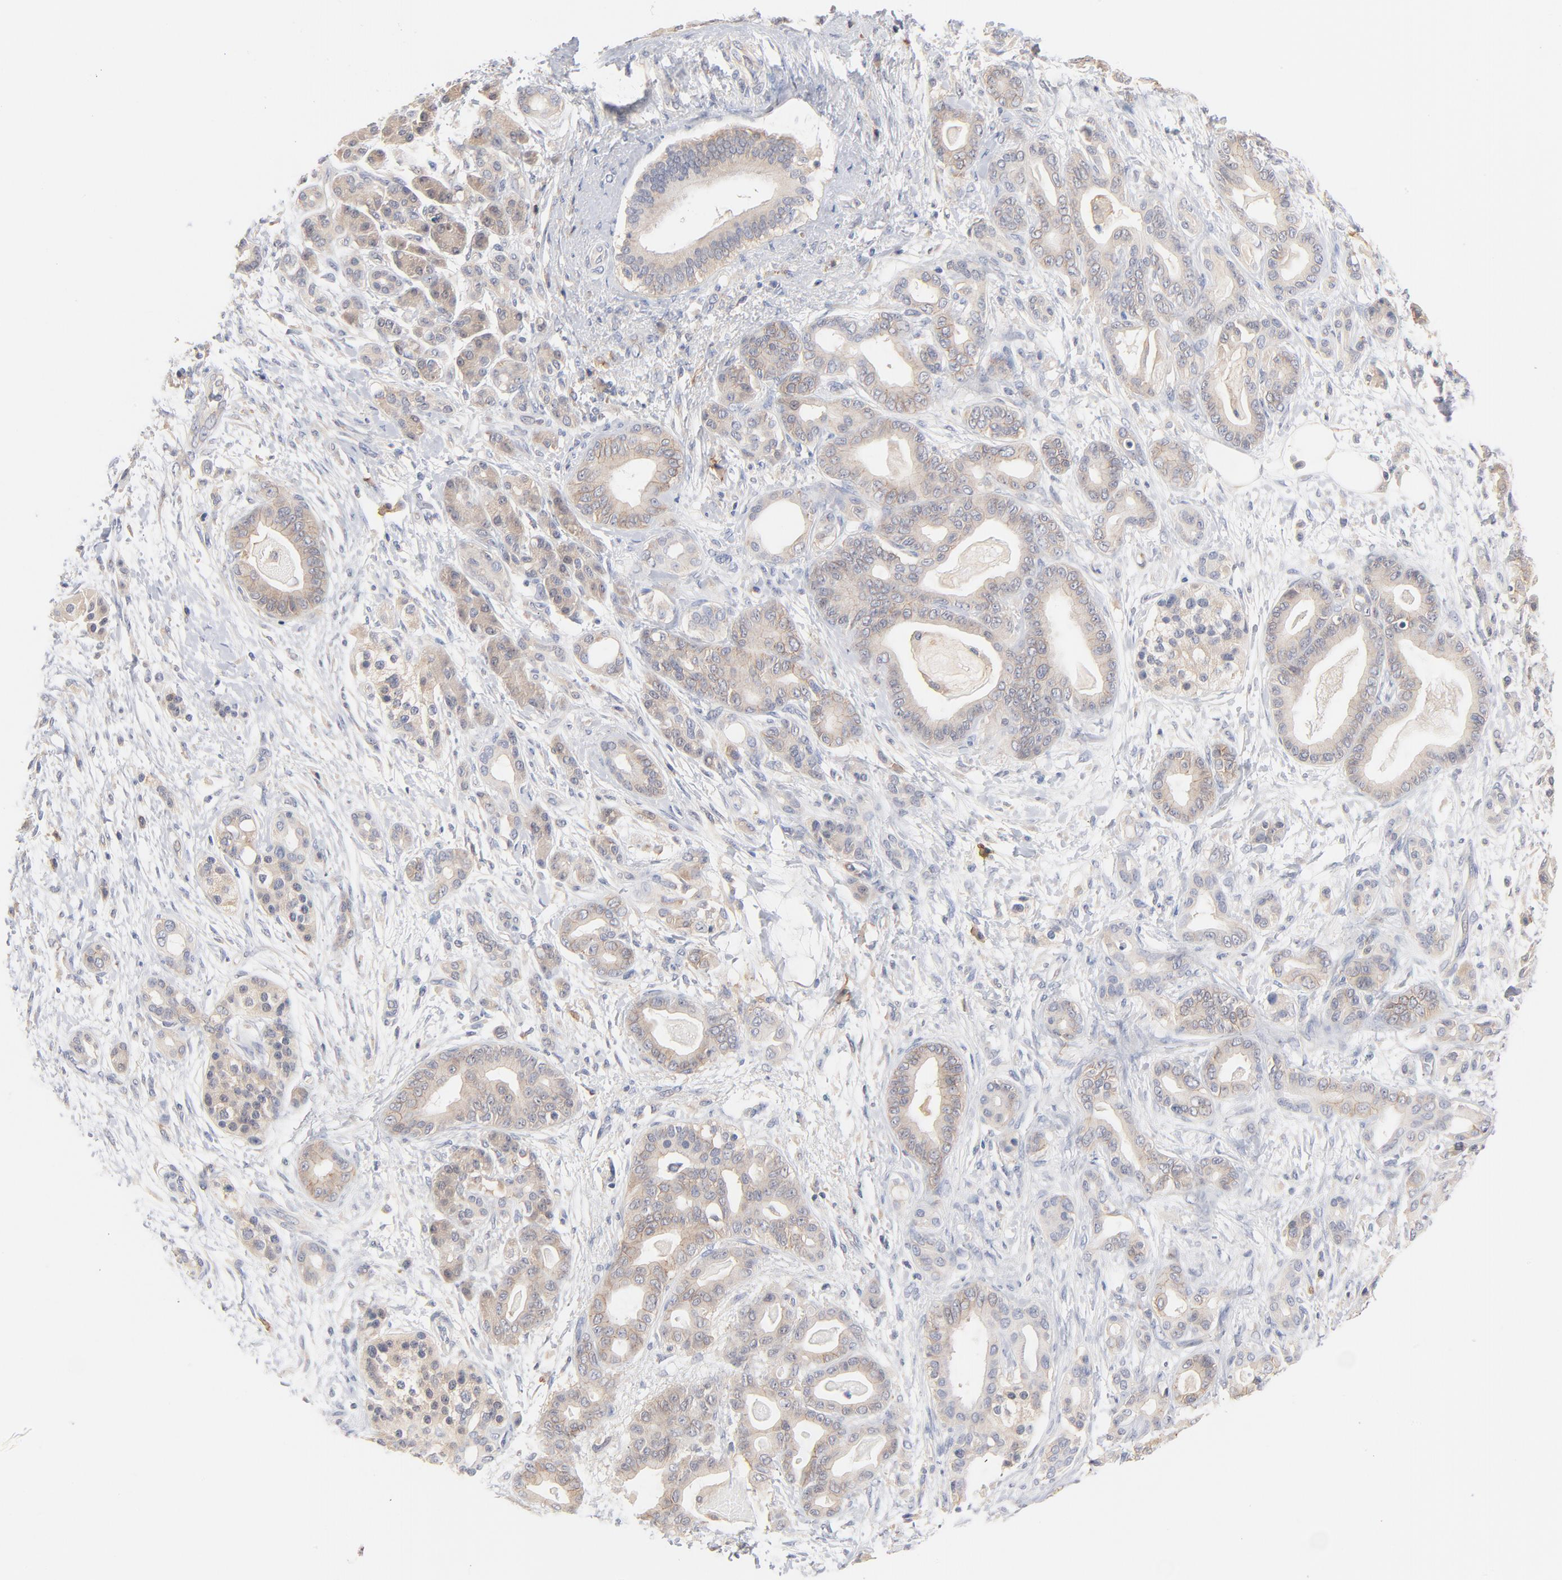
{"staining": {"intensity": "weak", "quantity": ">75%", "location": "cytoplasmic/membranous"}, "tissue": "pancreatic cancer", "cell_type": "Tumor cells", "image_type": "cancer", "snomed": [{"axis": "morphology", "description": "Adenocarcinoma, NOS"}, {"axis": "topography", "description": "Pancreas"}], "caption": "The micrograph exhibits immunohistochemical staining of adenocarcinoma (pancreatic). There is weak cytoplasmic/membranous expression is seen in about >75% of tumor cells.", "gene": "SETD3", "patient": {"sex": "male", "age": 63}}